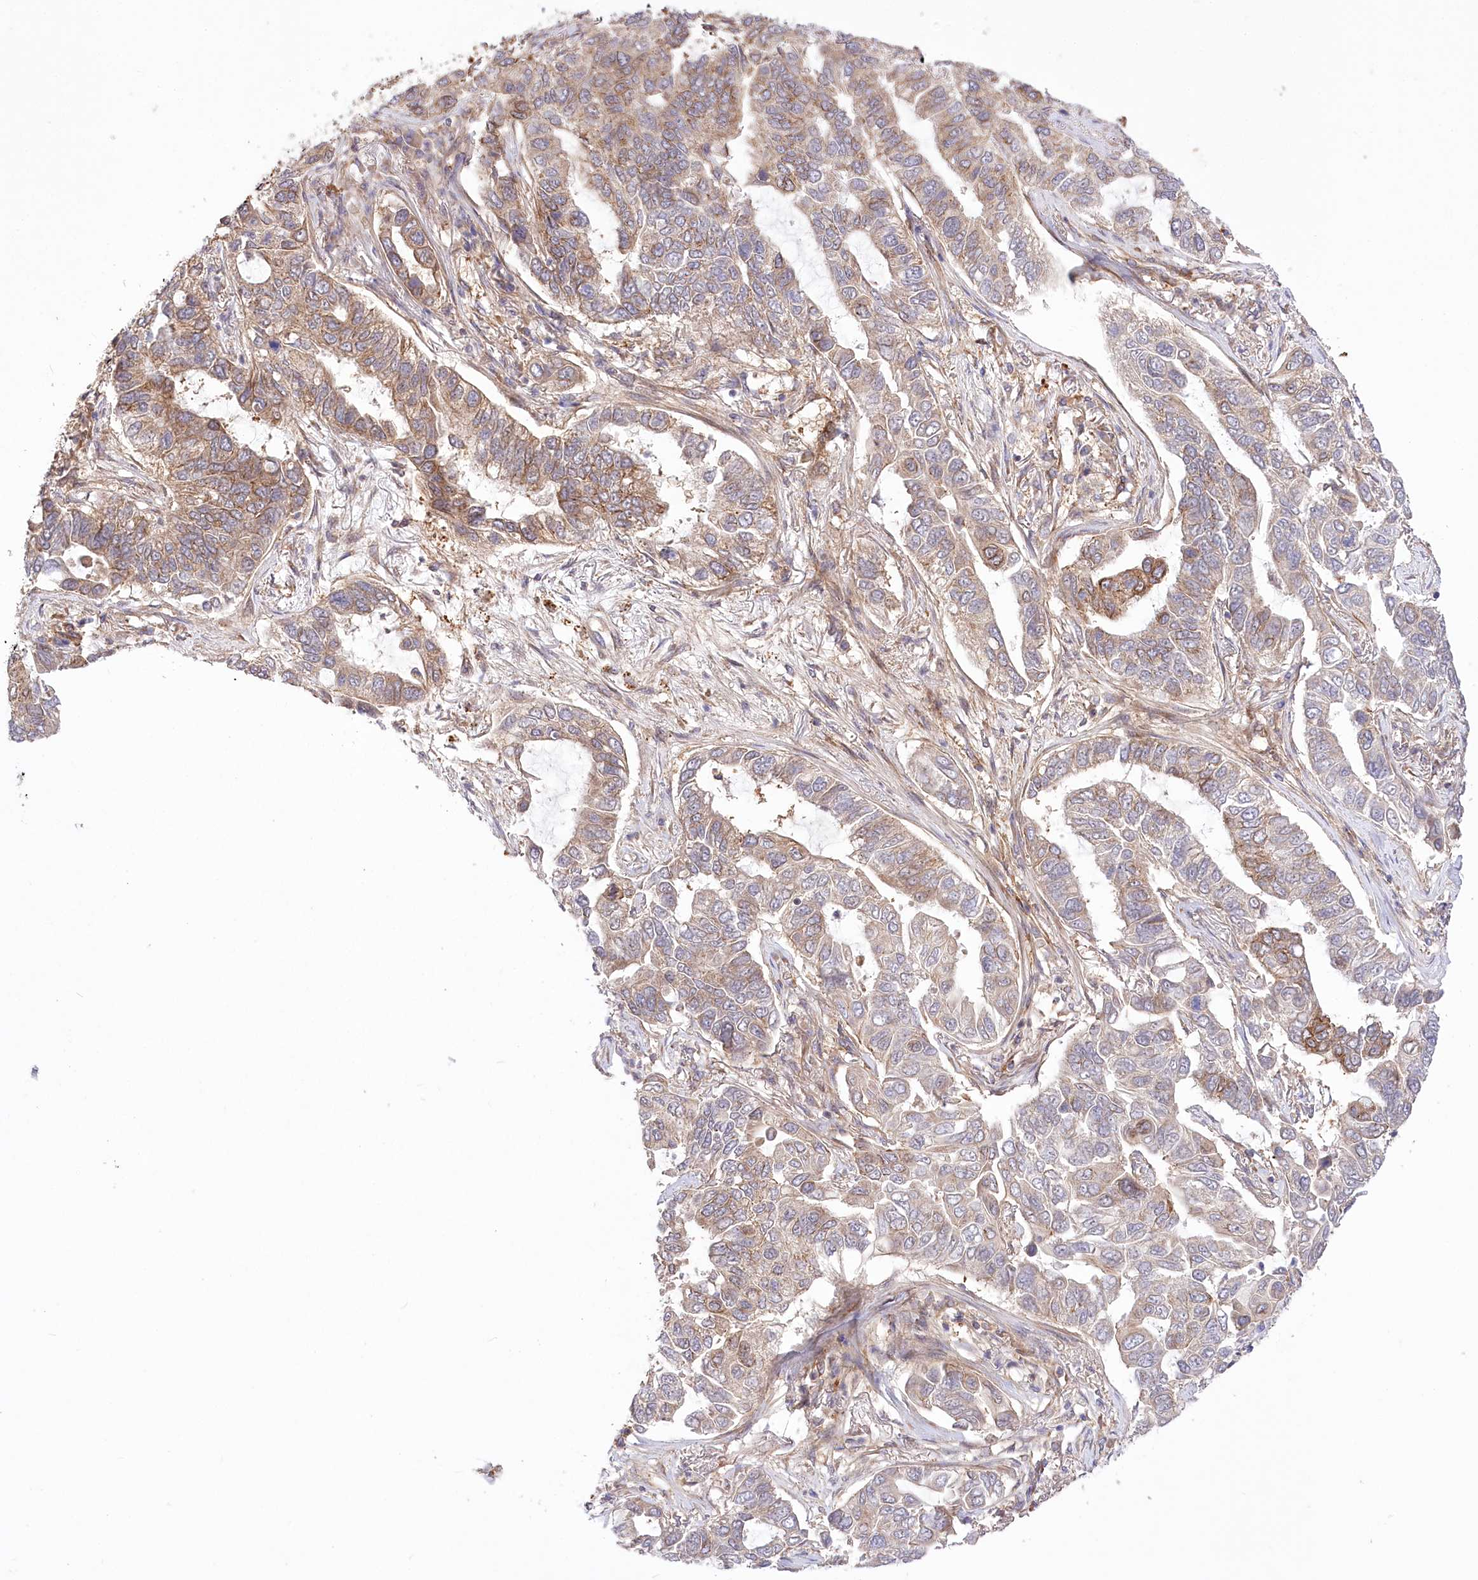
{"staining": {"intensity": "moderate", "quantity": ">75%", "location": "cytoplasmic/membranous"}, "tissue": "lung cancer", "cell_type": "Tumor cells", "image_type": "cancer", "snomed": [{"axis": "morphology", "description": "Adenocarcinoma, NOS"}, {"axis": "topography", "description": "Lung"}], "caption": "Immunohistochemical staining of human lung cancer reveals medium levels of moderate cytoplasmic/membranous positivity in about >75% of tumor cells. (brown staining indicates protein expression, while blue staining denotes nuclei).", "gene": "TRUB1", "patient": {"sex": "male", "age": 64}}